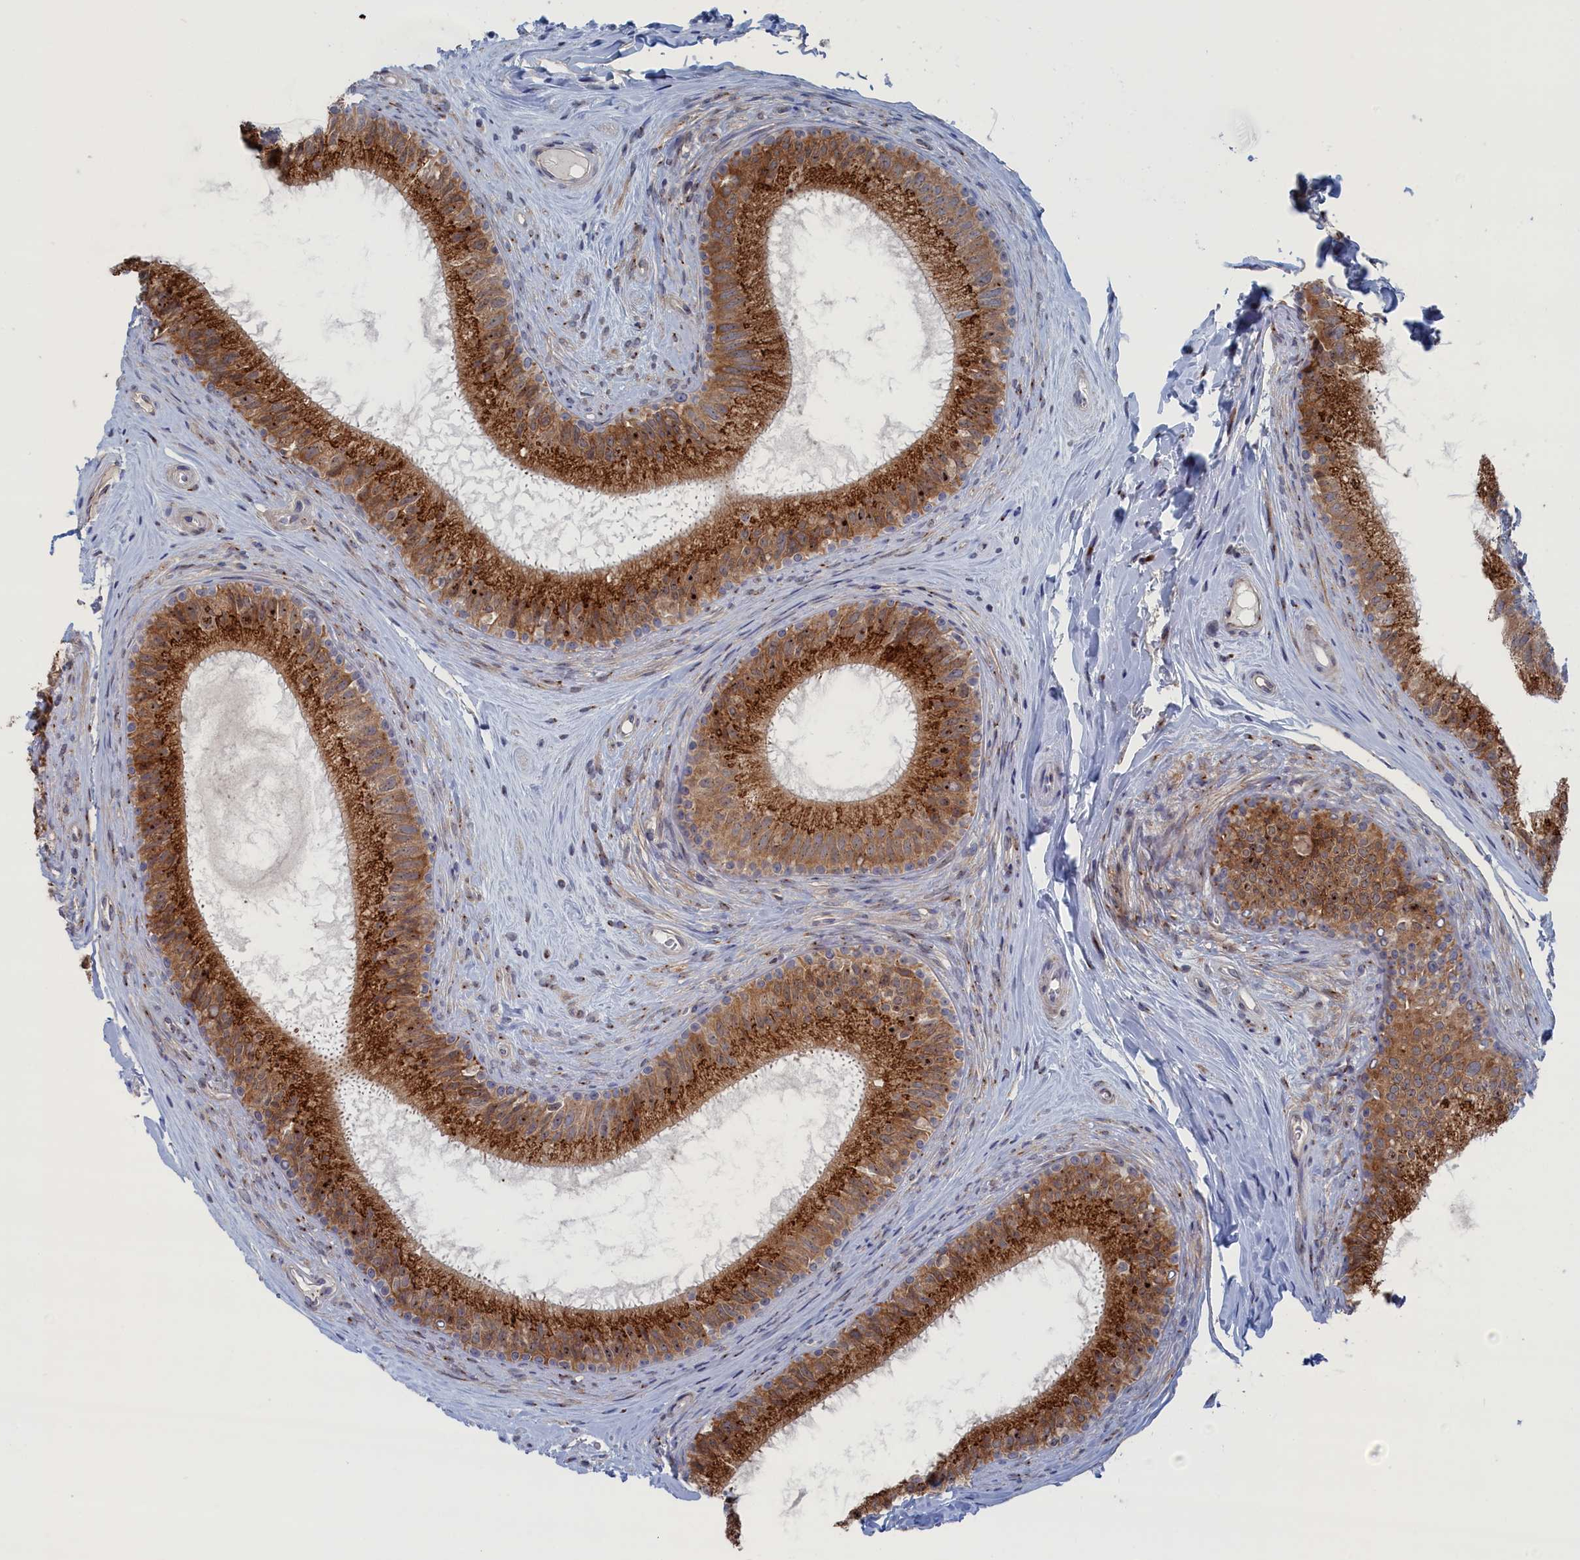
{"staining": {"intensity": "moderate", "quantity": ">75%", "location": "cytoplasmic/membranous,nuclear"}, "tissue": "epididymis", "cell_type": "Glandular cells", "image_type": "normal", "snomed": [{"axis": "morphology", "description": "Normal tissue, NOS"}, {"axis": "topography", "description": "Epididymis"}], "caption": "Immunohistochemistry photomicrograph of normal epididymis: epididymis stained using immunohistochemistry (IHC) exhibits medium levels of moderate protein expression localized specifically in the cytoplasmic/membranous,nuclear of glandular cells, appearing as a cytoplasmic/membranous,nuclear brown color.", "gene": "IRX1", "patient": {"sex": "male", "age": 33}}